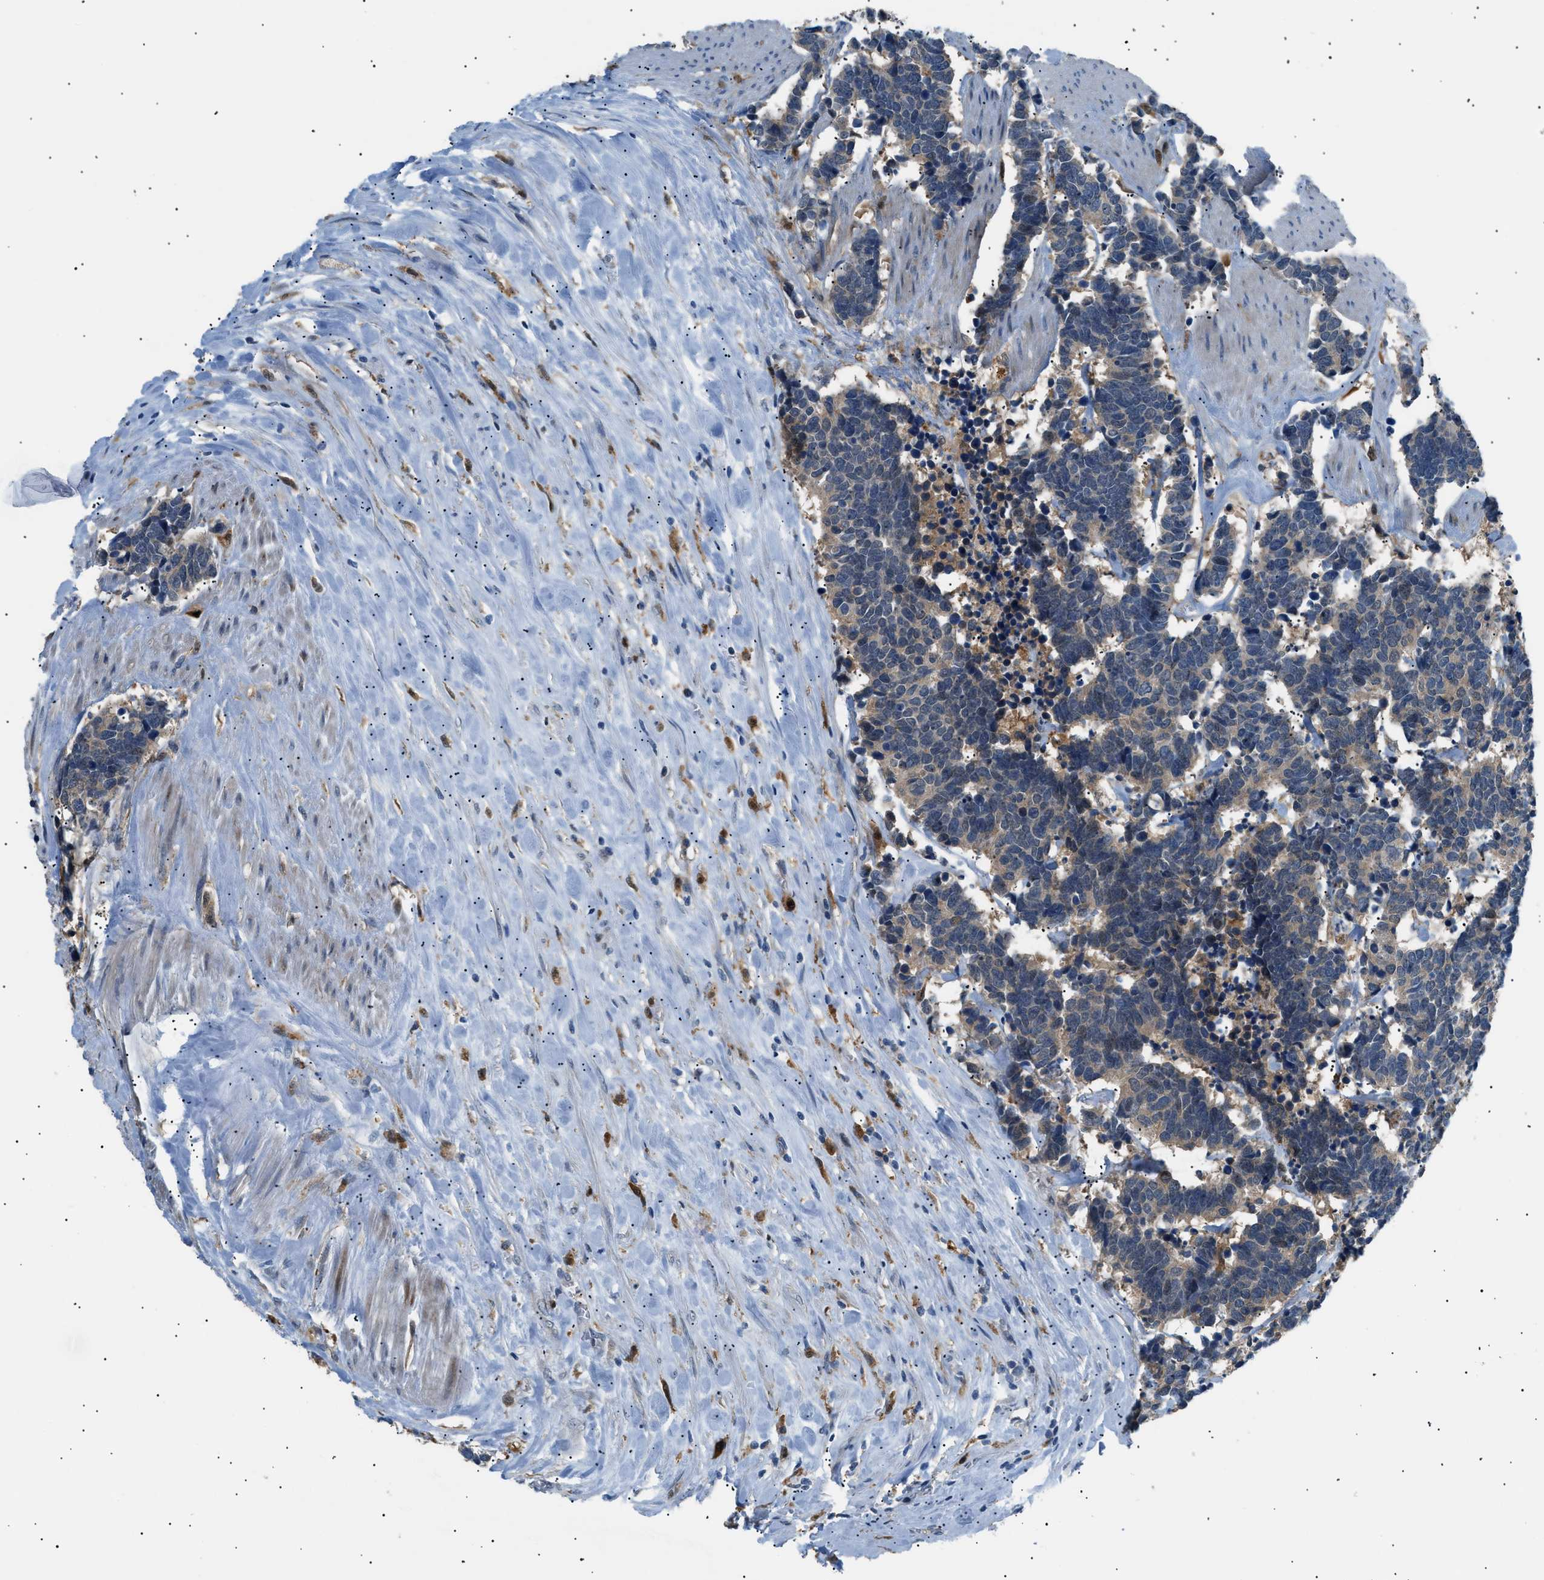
{"staining": {"intensity": "weak", "quantity": ">75%", "location": "cytoplasmic/membranous"}, "tissue": "carcinoid", "cell_type": "Tumor cells", "image_type": "cancer", "snomed": [{"axis": "morphology", "description": "Carcinoma, NOS"}, {"axis": "morphology", "description": "Carcinoid, malignant, NOS"}, {"axis": "topography", "description": "Urinary bladder"}], "caption": "Protein staining exhibits weak cytoplasmic/membranous positivity in approximately >75% of tumor cells in carcinoma.", "gene": "AKR1A1", "patient": {"sex": "male", "age": 57}}